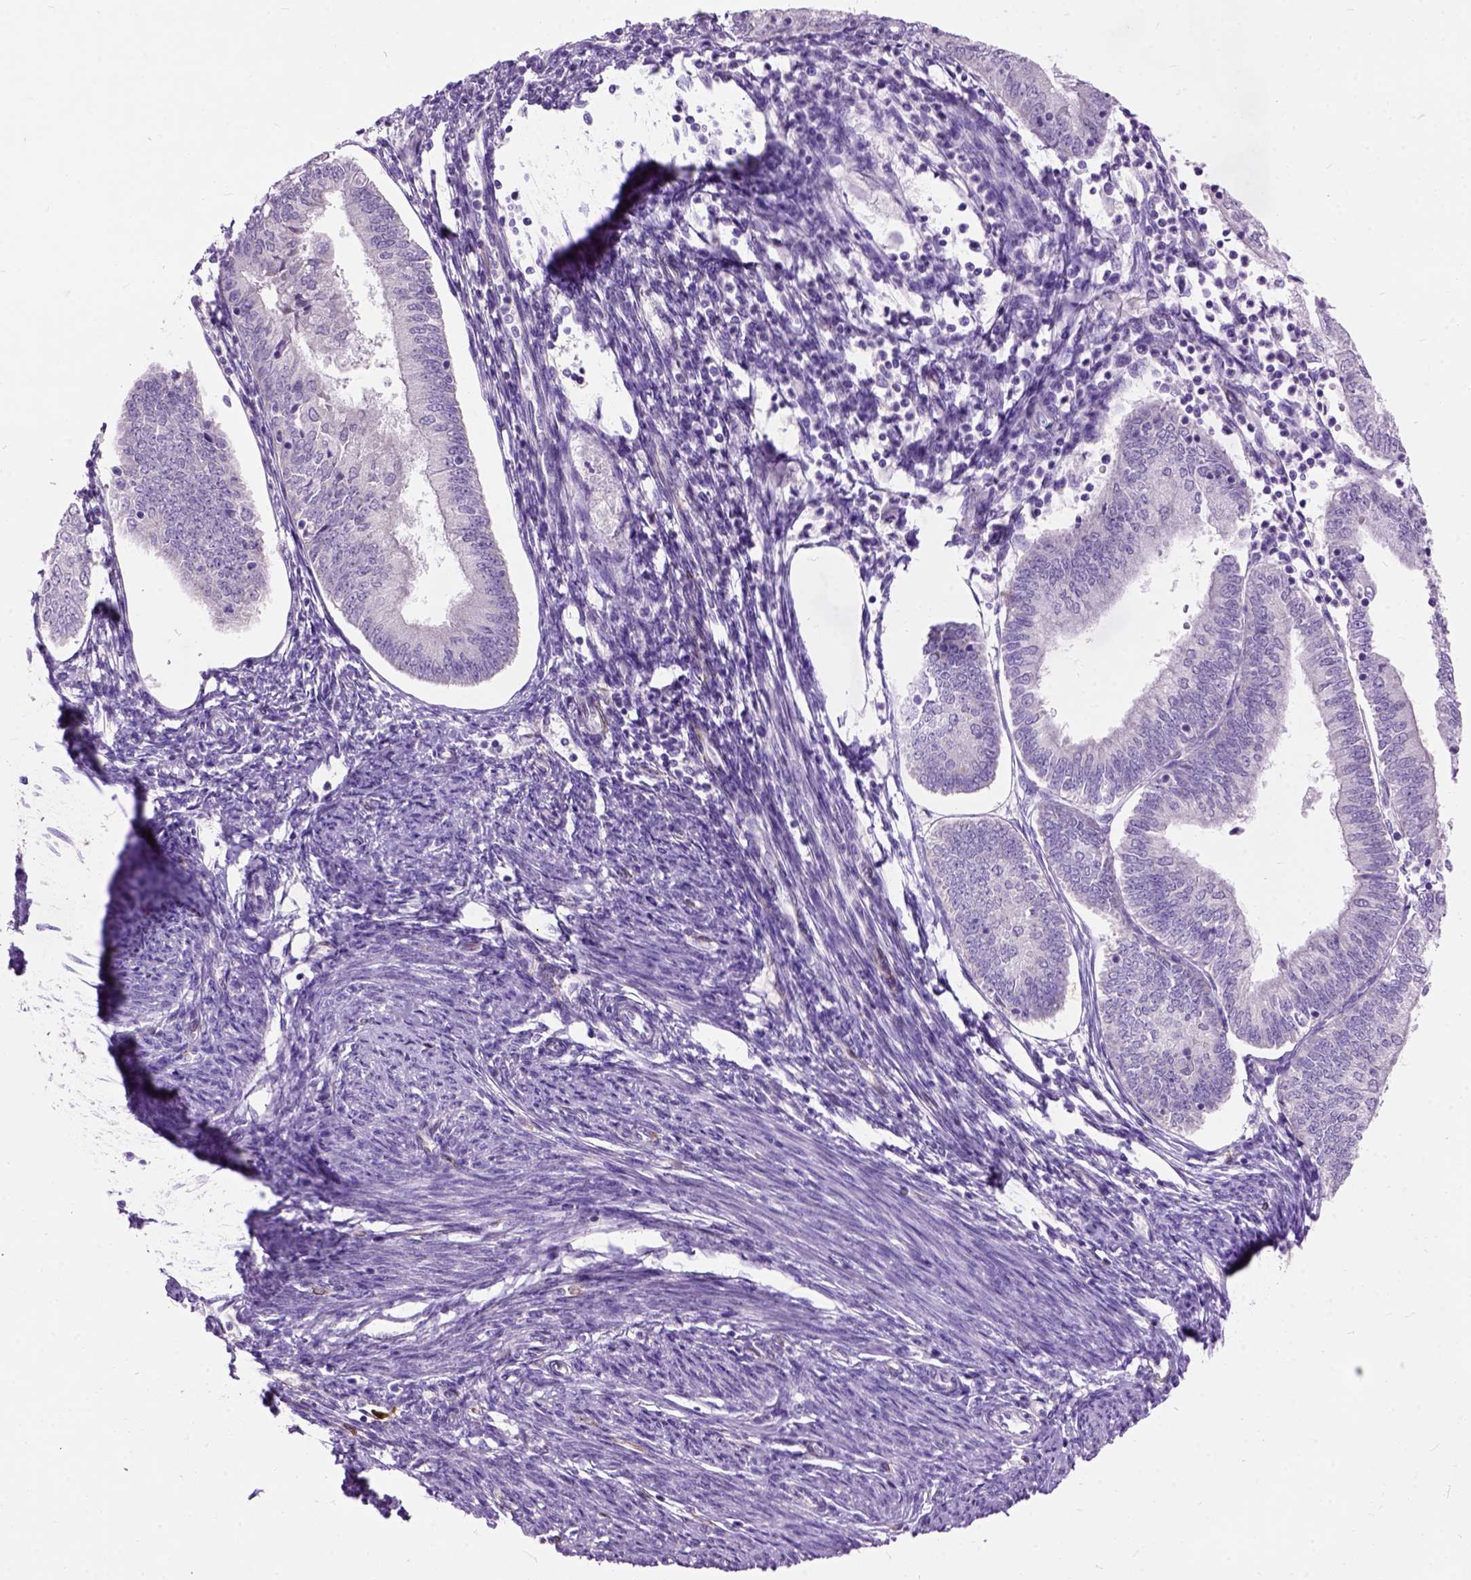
{"staining": {"intensity": "negative", "quantity": "none", "location": "none"}, "tissue": "endometrial cancer", "cell_type": "Tumor cells", "image_type": "cancer", "snomed": [{"axis": "morphology", "description": "Adenocarcinoma, NOS"}, {"axis": "topography", "description": "Endometrium"}], "caption": "A high-resolution image shows immunohistochemistry (IHC) staining of endometrial cancer, which displays no significant expression in tumor cells.", "gene": "MAPT", "patient": {"sex": "female", "age": 55}}